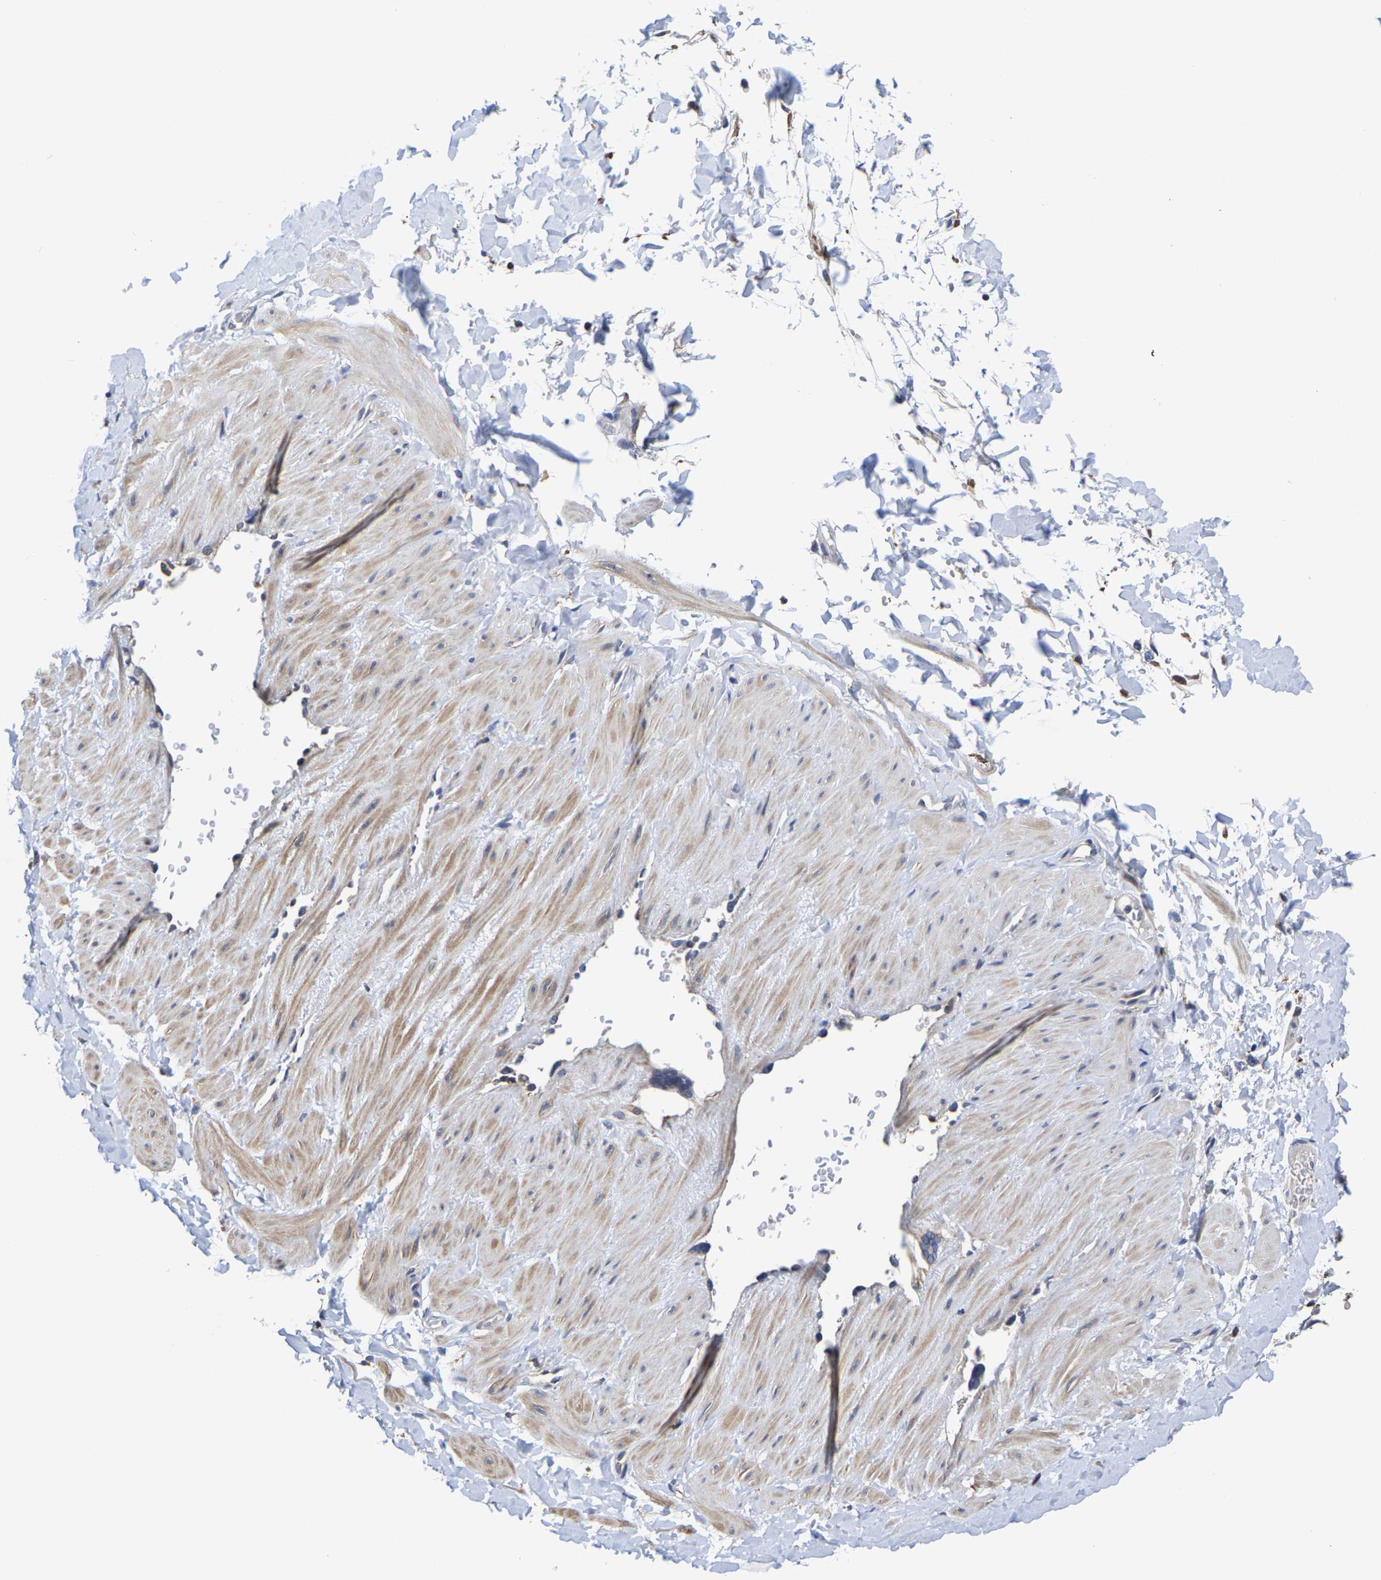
{"staining": {"intensity": "negative", "quantity": "none", "location": "none"}, "tissue": "adipose tissue", "cell_type": "Adipocytes", "image_type": "normal", "snomed": [{"axis": "morphology", "description": "Normal tissue, NOS"}, {"axis": "topography", "description": "Adipose tissue"}, {"axis": "topography", "description": "Vascular tissue"}, {"axis": "topography", "description": "Peripheral nerve tissue"}], "caption": "Adipose tissue stained for a protein using immunohistochemistry displays no expression adipocytes.", "gene": "PFKFB3", "patient": {"sex": "male", "age": 25}}